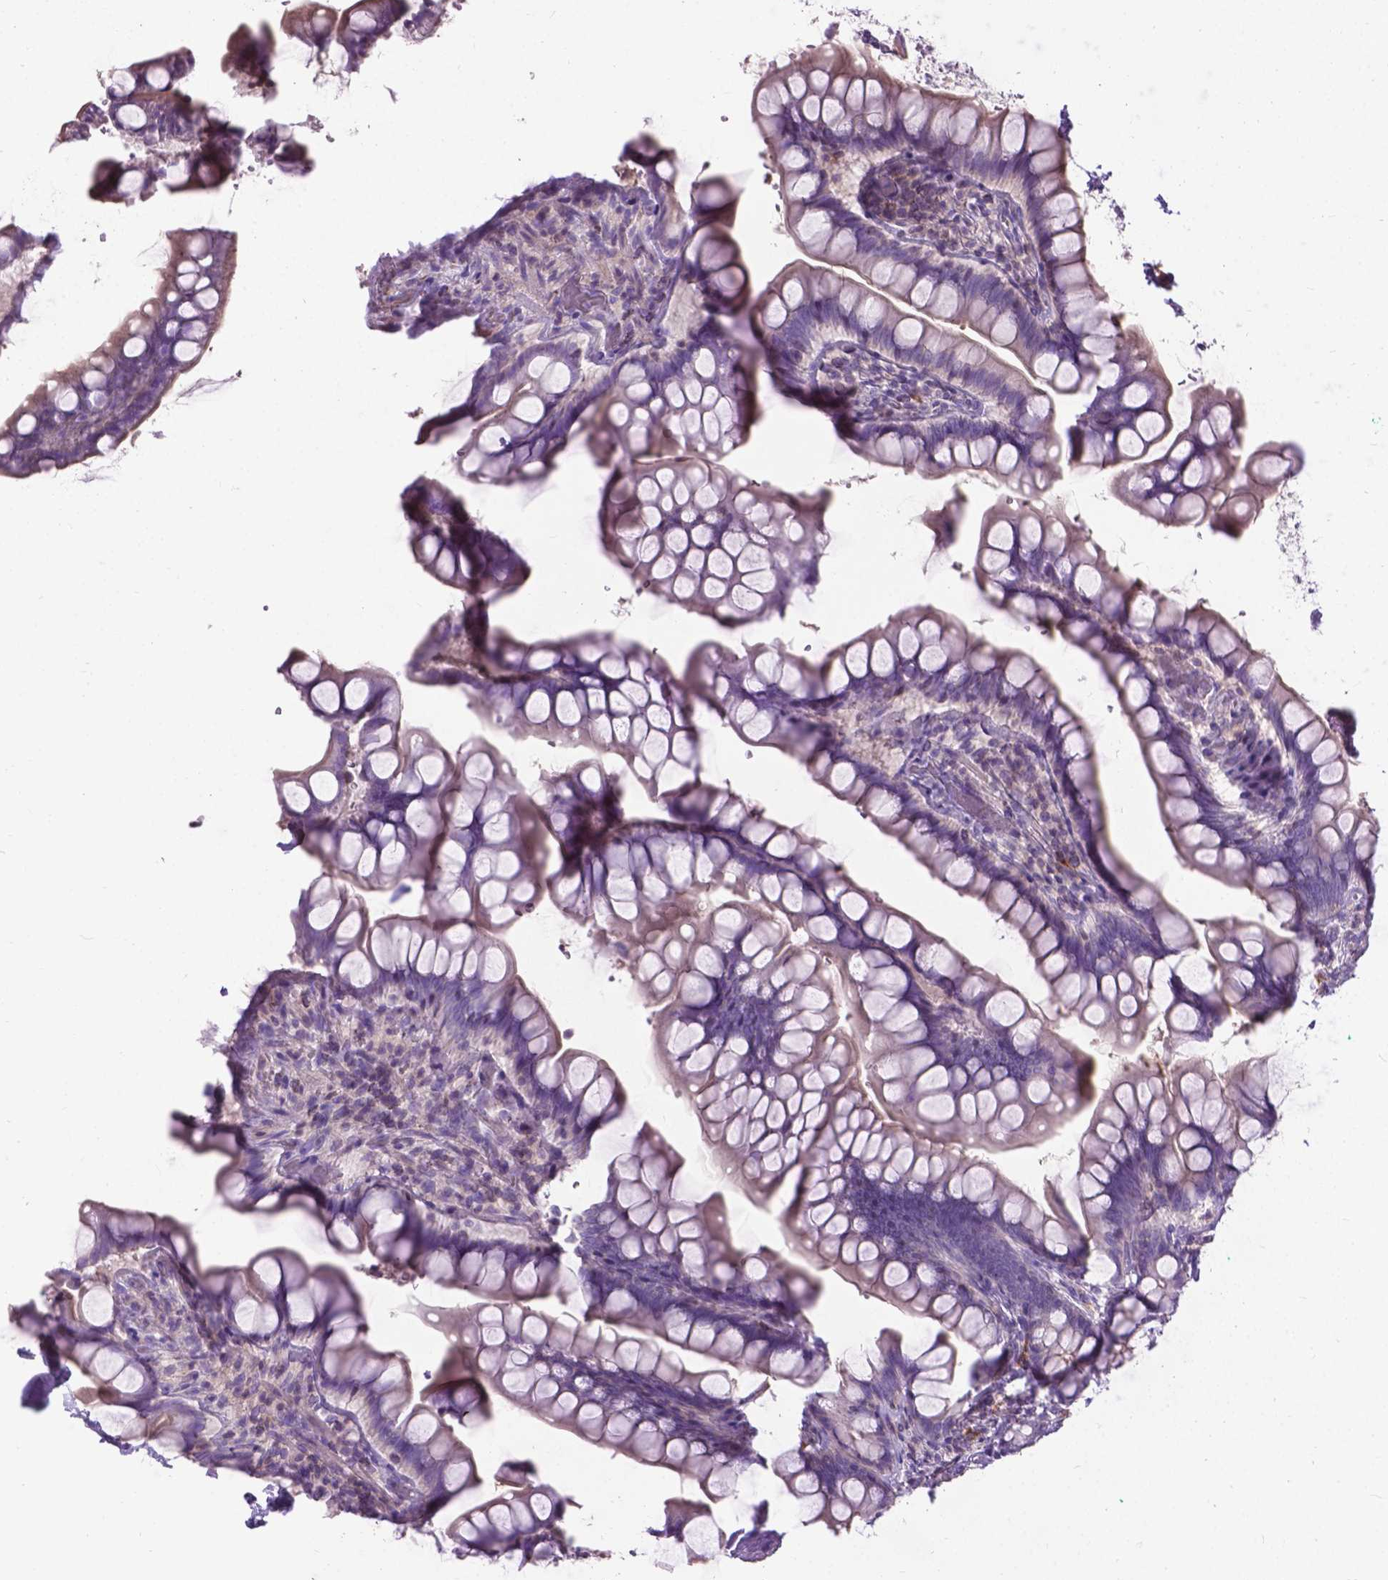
{"staining": {"intensity": "negative", "quantity": "none", "location": "none"}, "tissue": "small intestine", "cell_type": "Glandular cells", "image_type": "normal", "snomed": [{"axis": "morphology", "description": "Normal tissue, NOS"}, {"axis": "topography", "description": "Small intestine"}], "caption": "This is an IHC image of benign human small intestine. There is no staining in glandular cells.", "gene": "JAK3", "patient": {"sex": "male", "age": 70}}